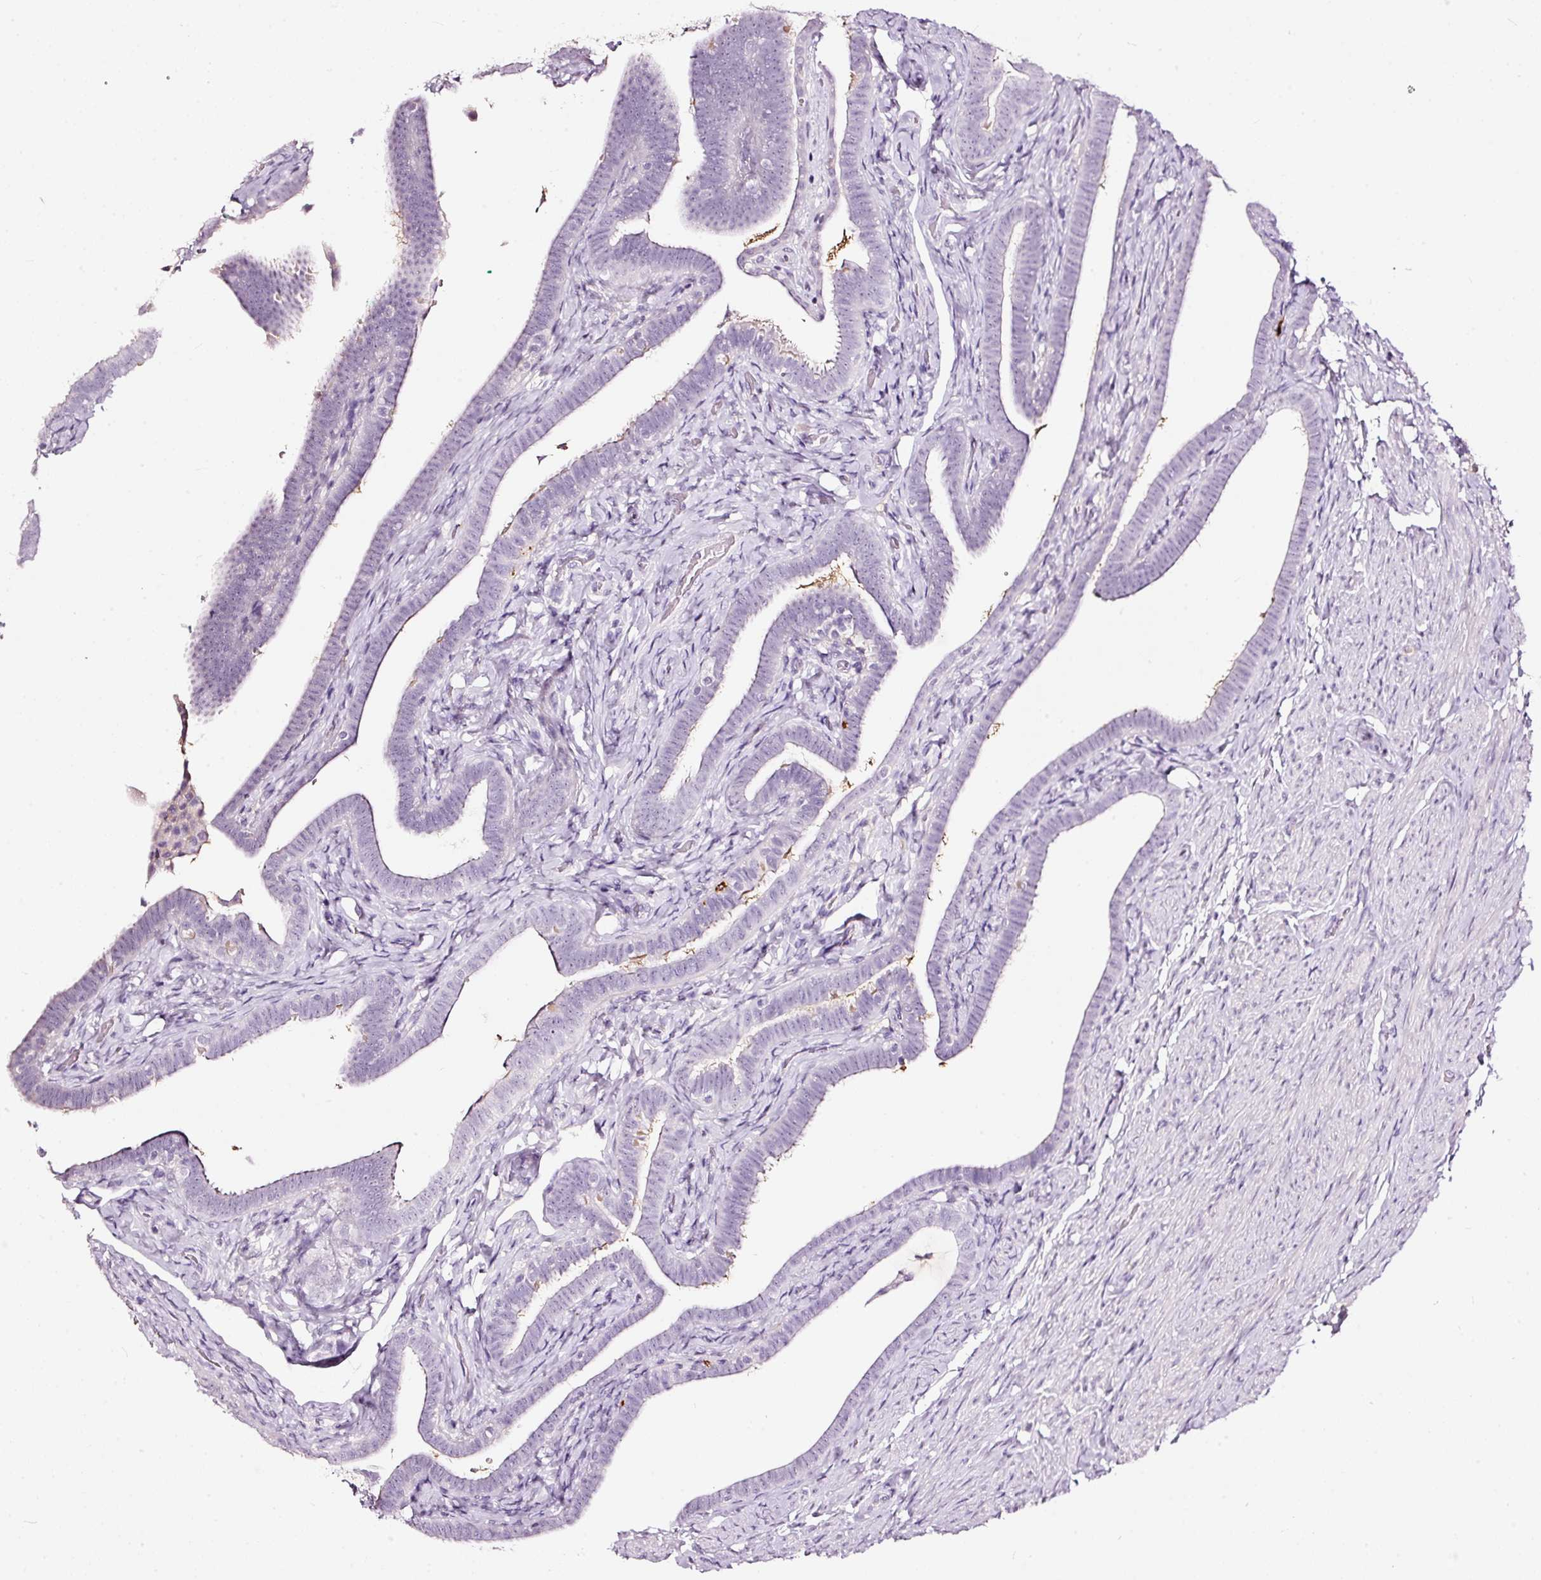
{"staining": {"intensity": "weak", "quantity": "25%-75%", "location": "cytoplasmic/membranous"}, "tissue": "fallopian tube", "cell_type": "Glandular cells", "image_type": "normal", "snomed": [{"axis": "morphology", "description": "Normal tissue, NOS"}, {"axis": "topography", "description": "Fallopian tube"}], "caption": "The micrograph exhibits staining of benign fallopian tube, revealing weak cytoplasmic/membranous protein expression (brown color) within glandular cells. The staining is performed using DAB (3,3'-diaminobenzidine) brown chromogen to label protein expression. The nuclei are counter-stained blue using hematoxylin.", "gene": "LAMP3", "patient": {"sex": "female", "age": 69}}